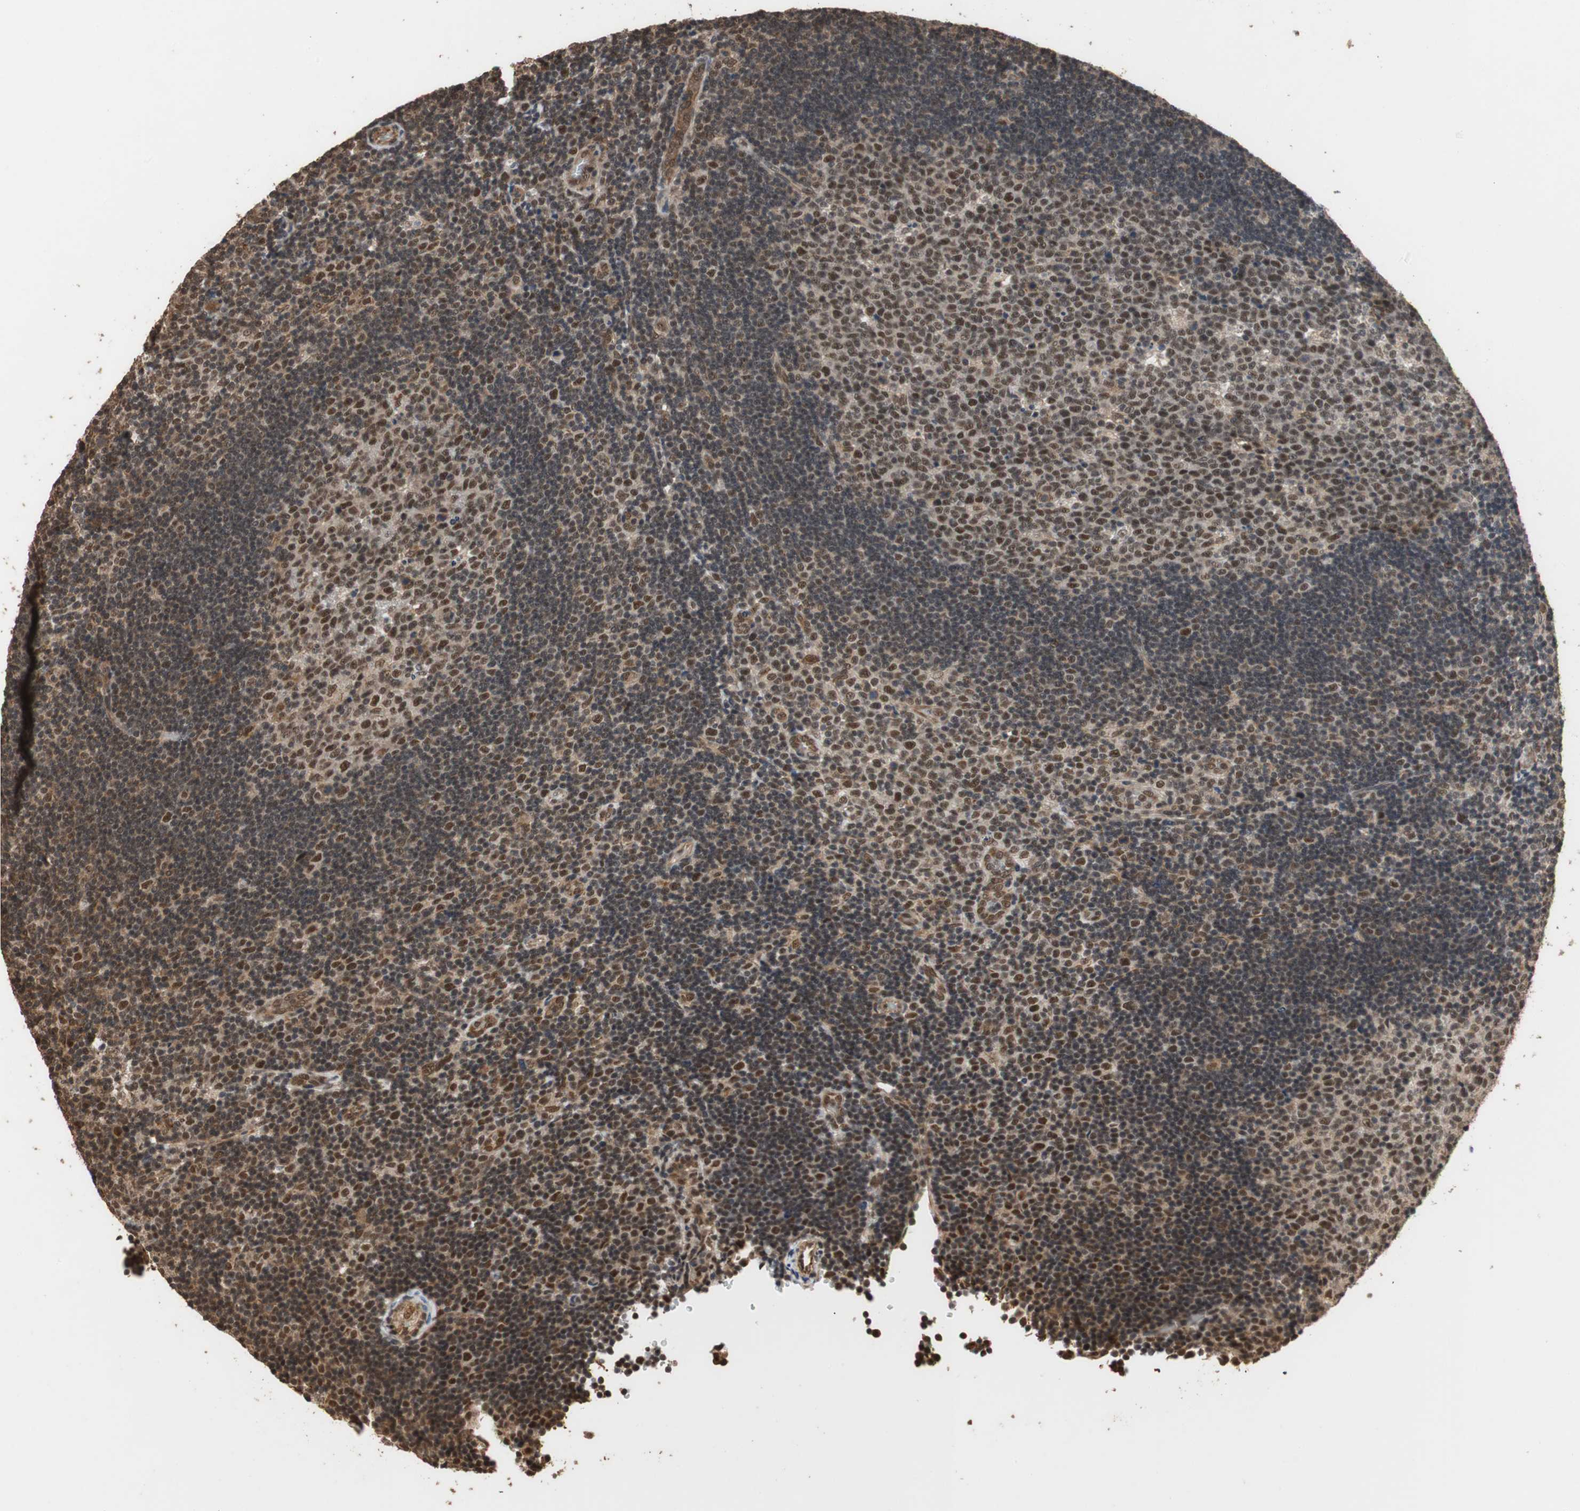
{"staining": {"intensity": "strong", "quantity": ">75%", "location": "nuclear"}, "tissue": "lymph node", "cell_type": "Germinal center cells", "image_type": "normal", "snomed": [{"axis": "morphology", "description": "Normal tissue, NOS"}, {"axis": "topography", "description": "Lymph node"}, {"axis": "topography", "description": "Salivary gland"}], "caption": "Unremarkable lymph node shows strong nuclear positivity in about >75% of germinal center cells.", "gene": "CDC5L", "patient": {"sex": "male", "age": 8}}